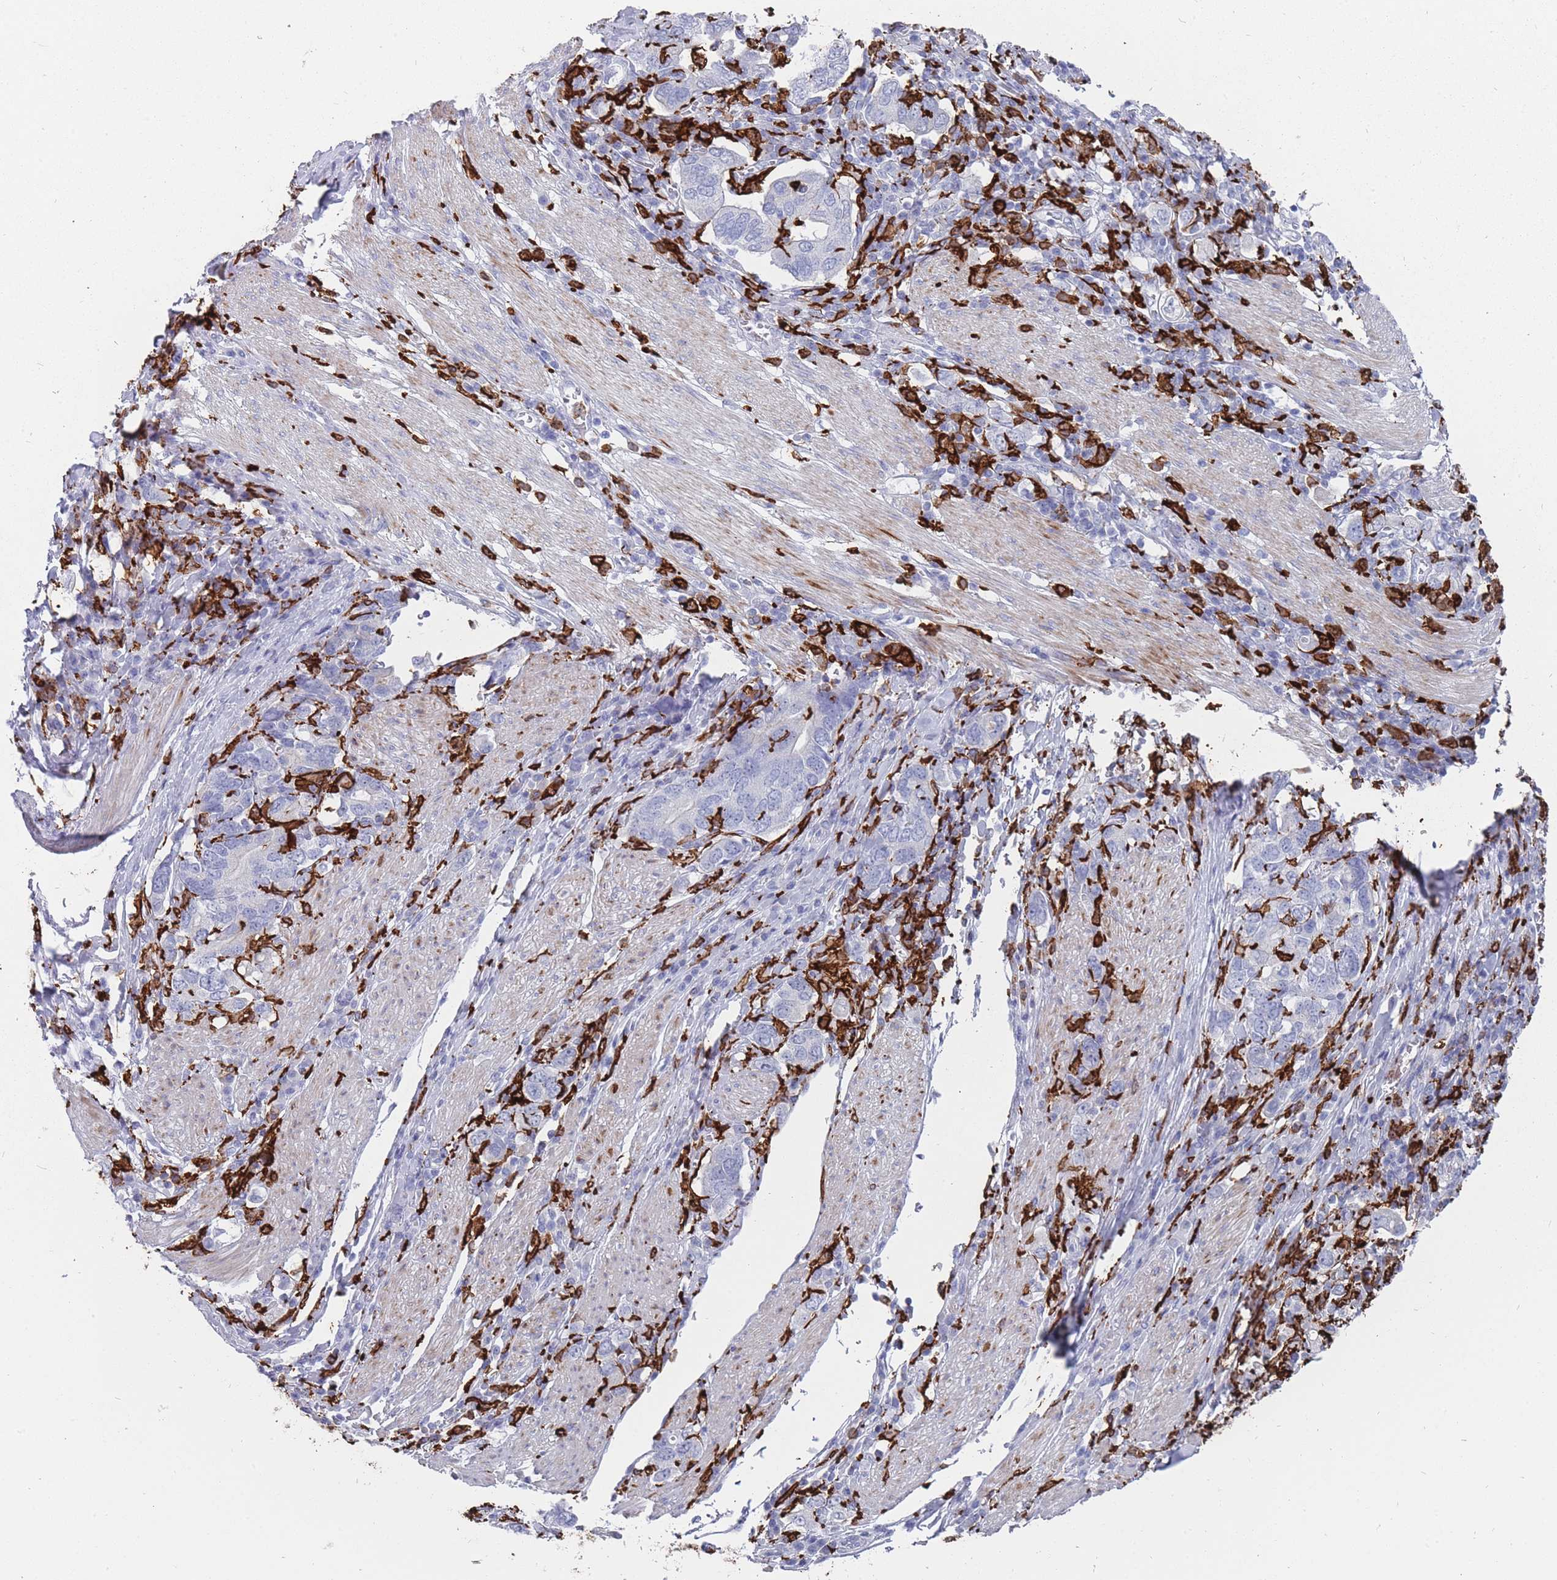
{"staining": {"intensity": "negative", "quantity": "none", "location": "none"}, "tissue": "stomach cancer", "cell_type": "Tumor cells", "image_type": "cancer", "snomed": [{"axis": "morphology", "description": "Adenocarcinoma, NOS"}, {"axis": "topography", "description": "Stomach, upper"}, {"axis": "topography", "description": "Stomach"}], "caption": "Stomach adenocarcinoma stained for a protein using immunohistochemistry shows no positivity tumor cells.", "gene": "AIF1", "patient": {"sex": "male", "age": 62}}